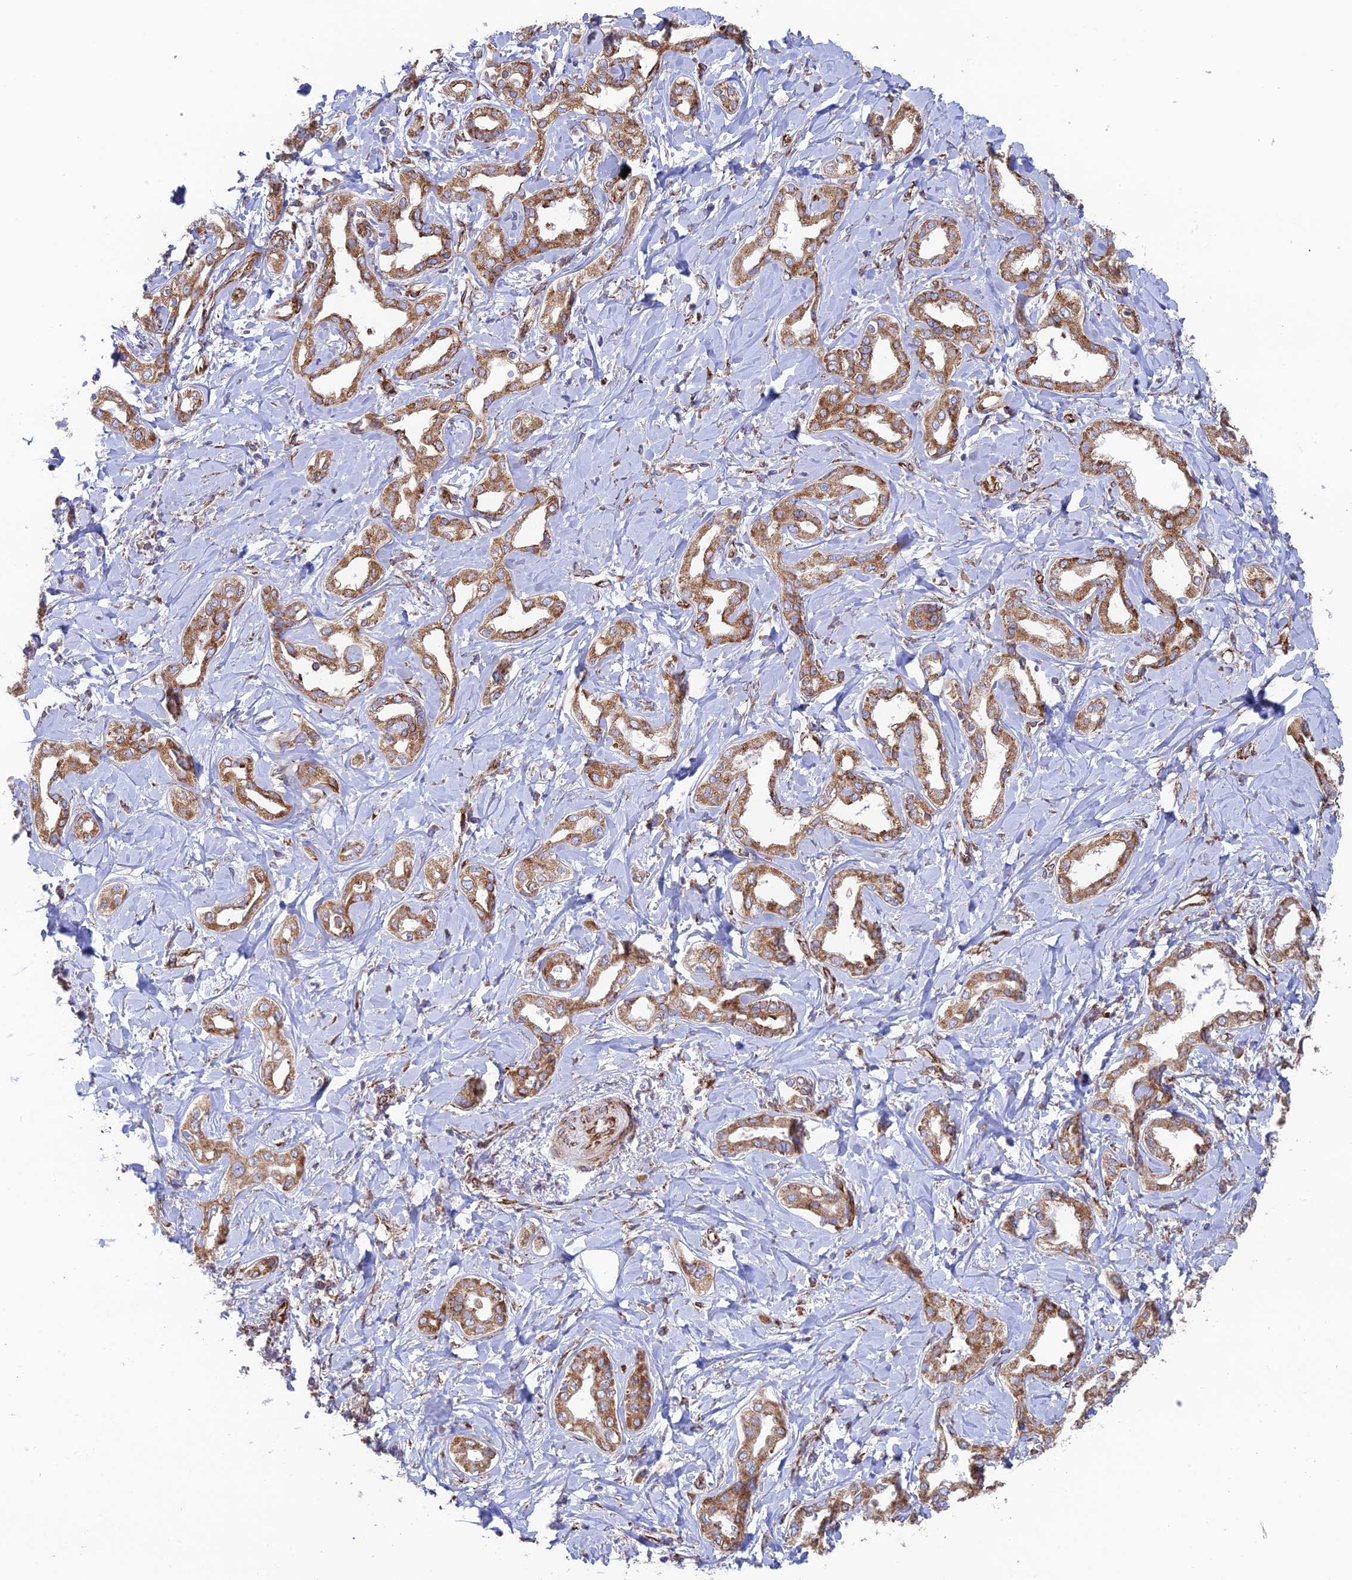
{"staining": {"intensity": "moderate", "quantity": ">75%", "location": "cytoplasmic/membranous"}, "tissue": "liver cancer", "cell_type": "Tumor cells", "image_type": "cancer", "snomed": [{"axis": "morphology", "description": "Cholangiocarcinoma"}, {"axis": "topography", "description": "Liver"}], "caption": "Brown immunohistochemical staining in cholangiocarcinoma (liver) demonstrates moderate cytoplasmic/membranous expression in approximately >75% of tumor cells.", "gene": "CCDC69", "patient": {"sex": "female", "age": 77}}